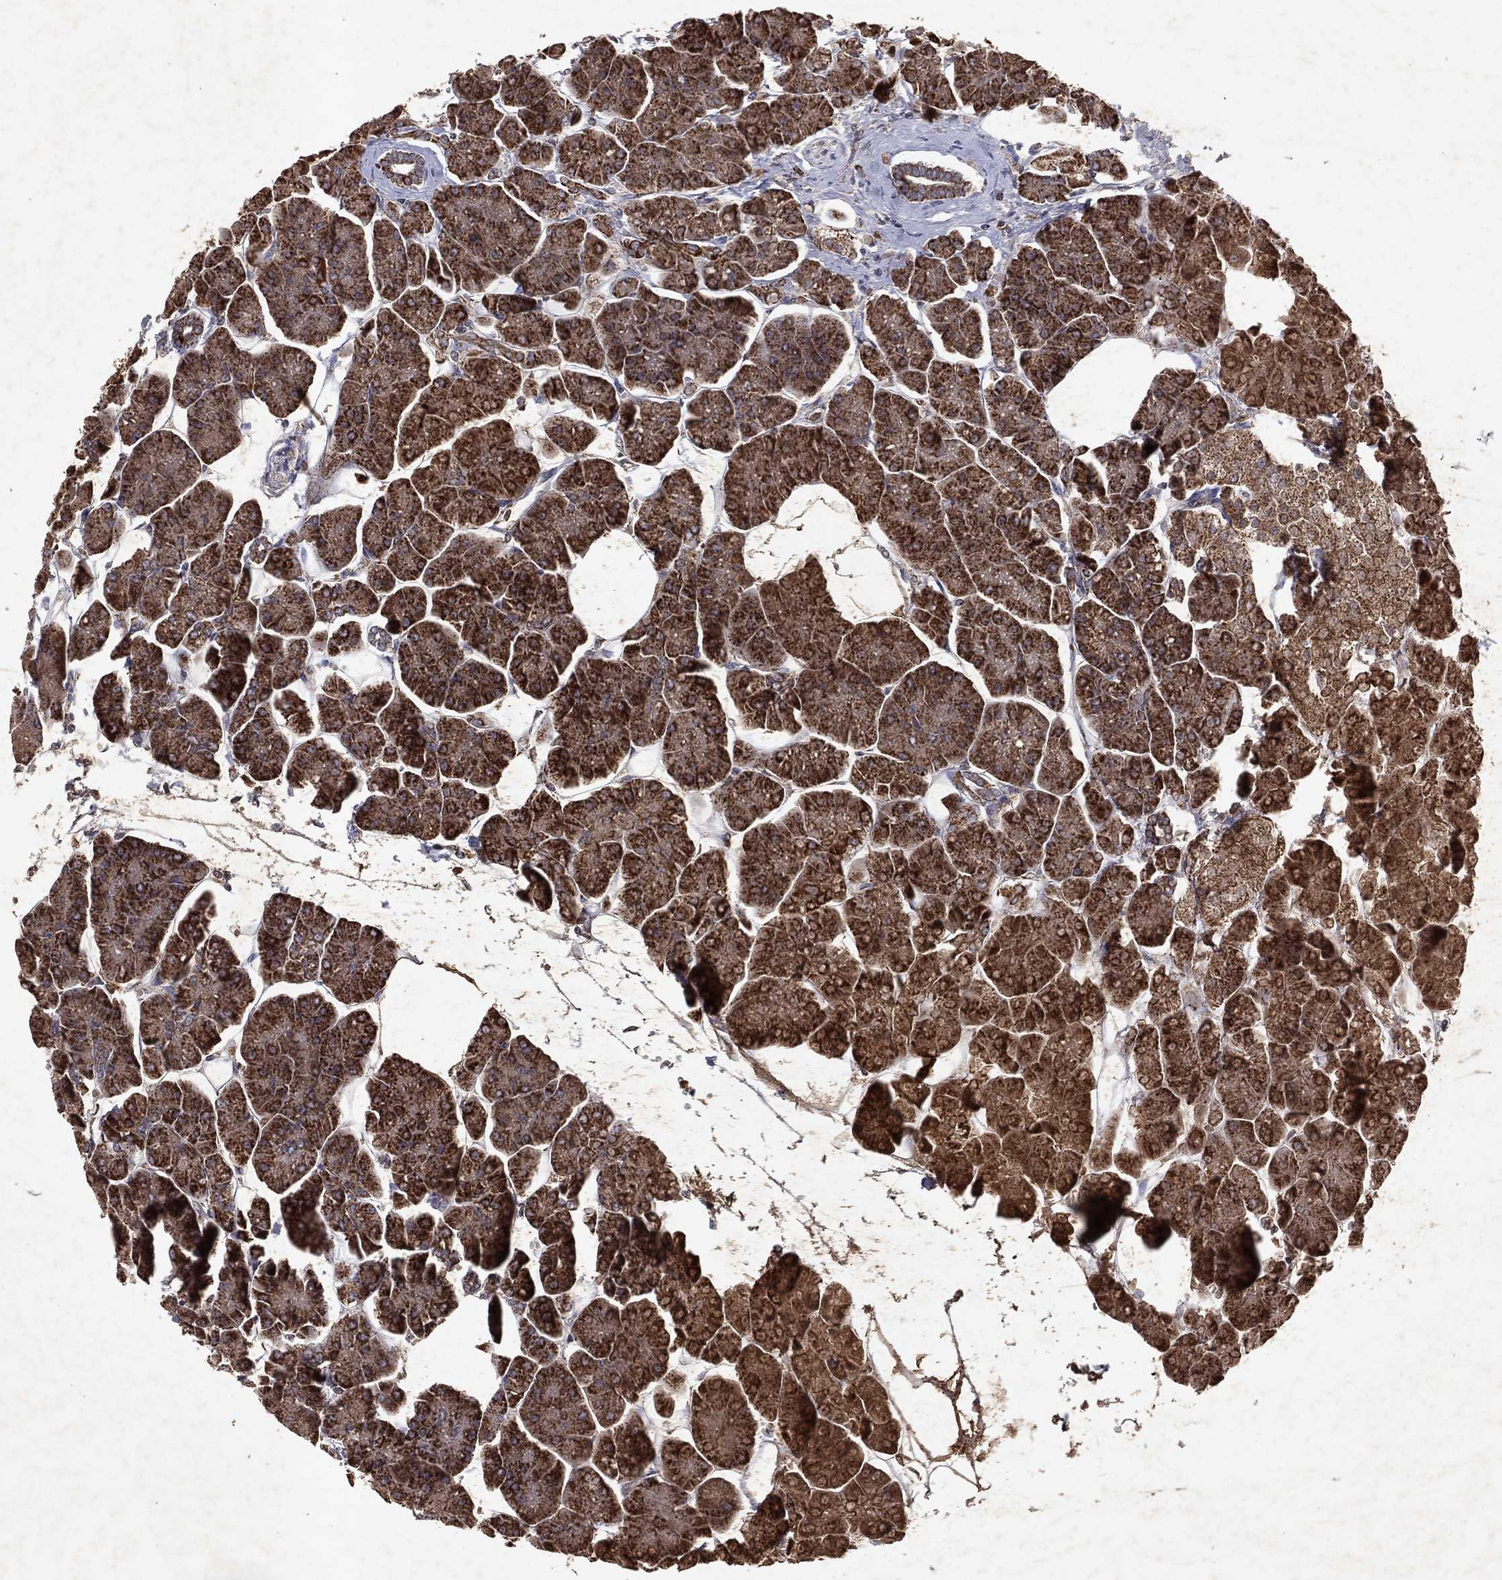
{"staining": {"intensity": "strong", "quantity": "25%-75%", "location": "cytoplasmic/membranous"}, "tissue": "pancreas", "cell_type": "Exocrine glandular cells", "image_type": "normal", "snomed": [{"axis": "morphology", "description": "Normal tissue, NOS"}, {"axis": "topography", "description": "Adipose tissue"}, {"axis": "topography", "description": "Pancreas"}, {"axis": "topography", "description": "Peripheral nerve tissue"}], "caption": "IHC of normal pancreas shows high levels of strong cytoplasmic/membranous expression in about 25%-75% of exocrine glandular cells. (Stains: DAB in brown, nuclei in blue, Microscopy: brightfield microscopy at high magnification).", "gene": "PYROXD2", "patient": {"sex": "female", "age": 58}}